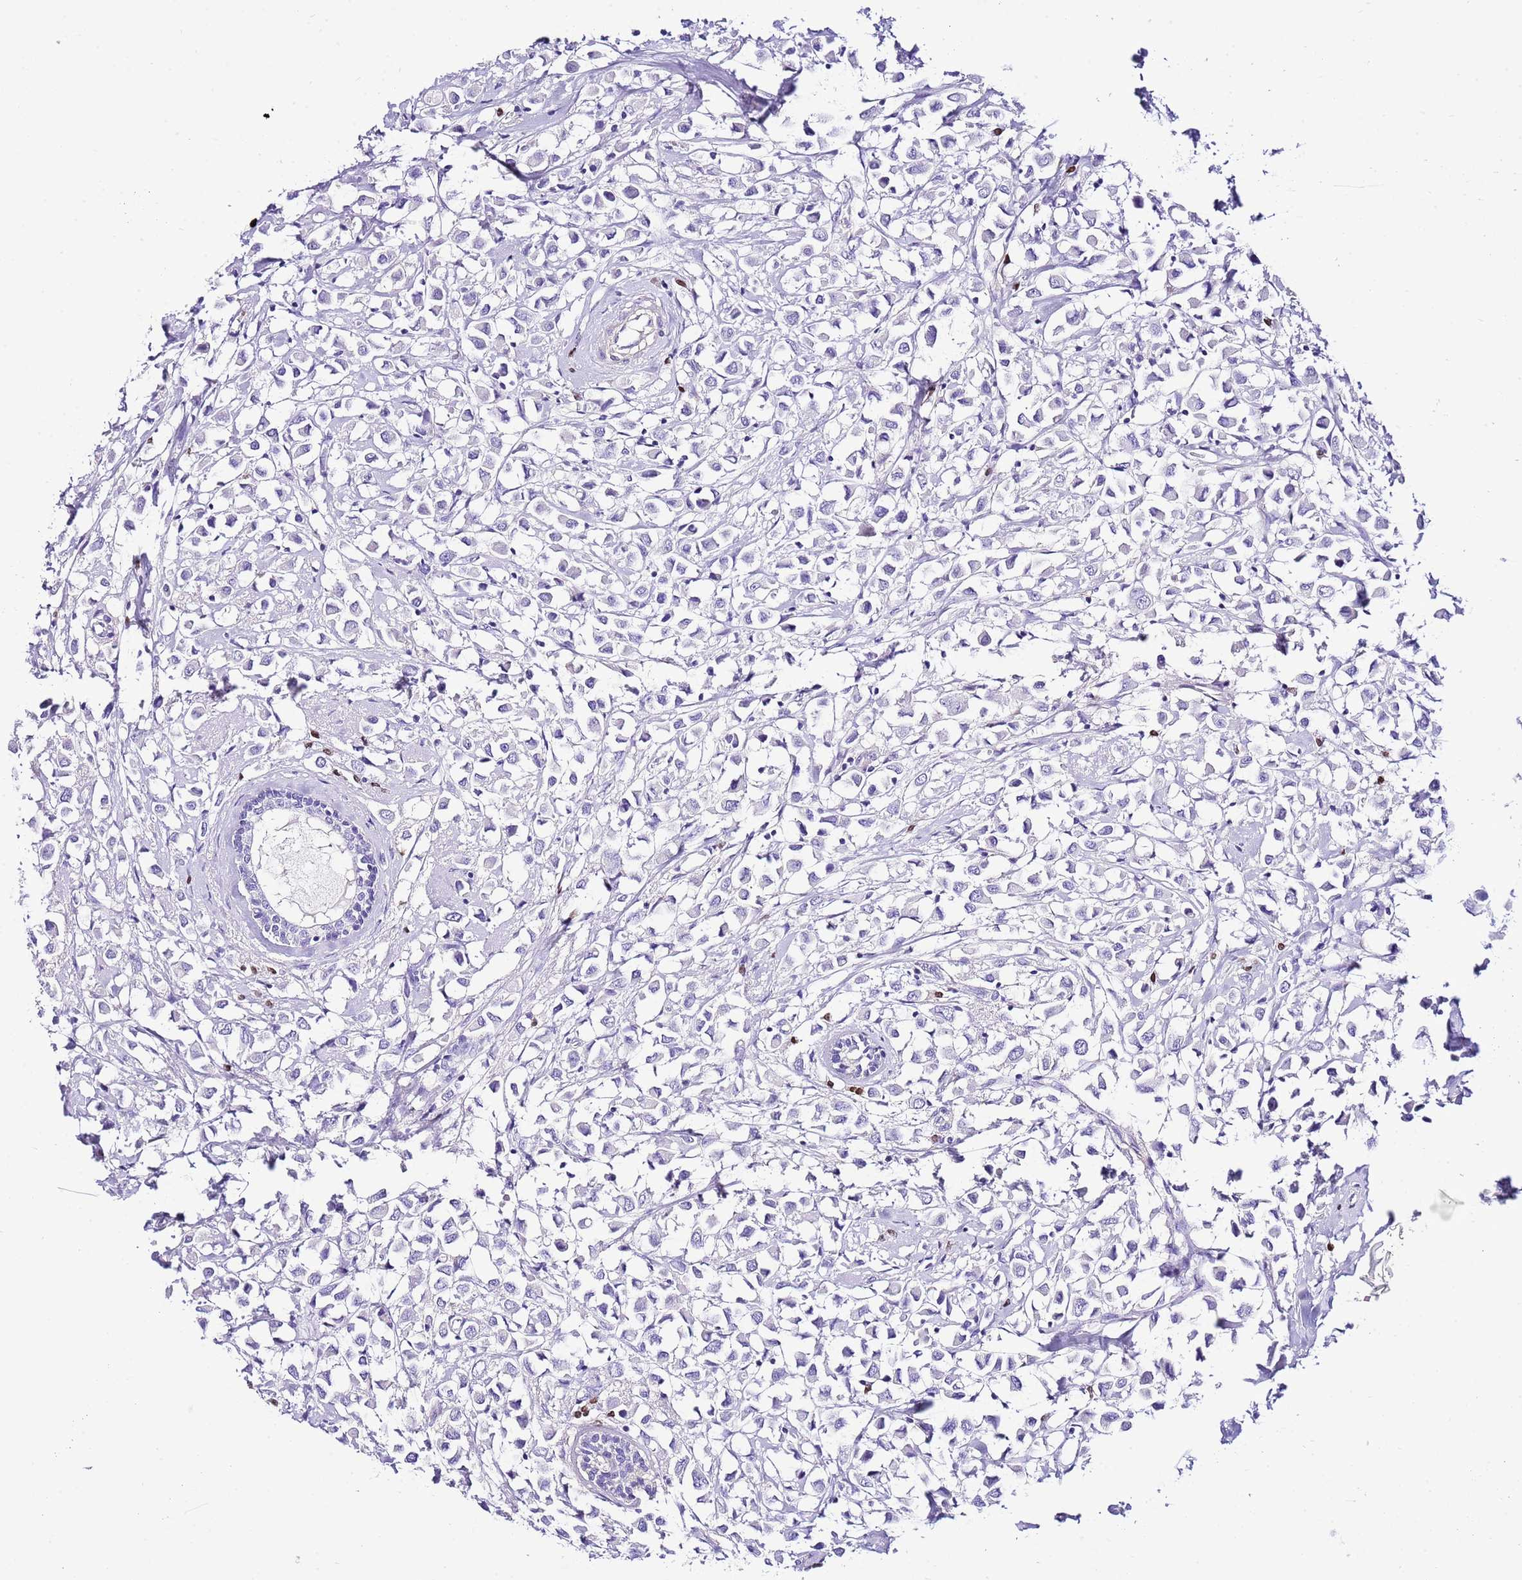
{"staining": {"intensity": "negative", "quantity": "none", "location": "none"}, "tissue": "breast cancer", "cell_type": "Tumor cells", "image_type": "cancer", "snomed": [{"axis": "morphology", "description": "Duct carcinoma"}, {"axis": "topography", "description": "Breast"}], "caption": "Protein analysis of breast infiltrating ductal carcinoma exhibits no significant expression in tumor cells.", "gene": "BHLHA15", "patient": {"sex": "female", "age": 61}}